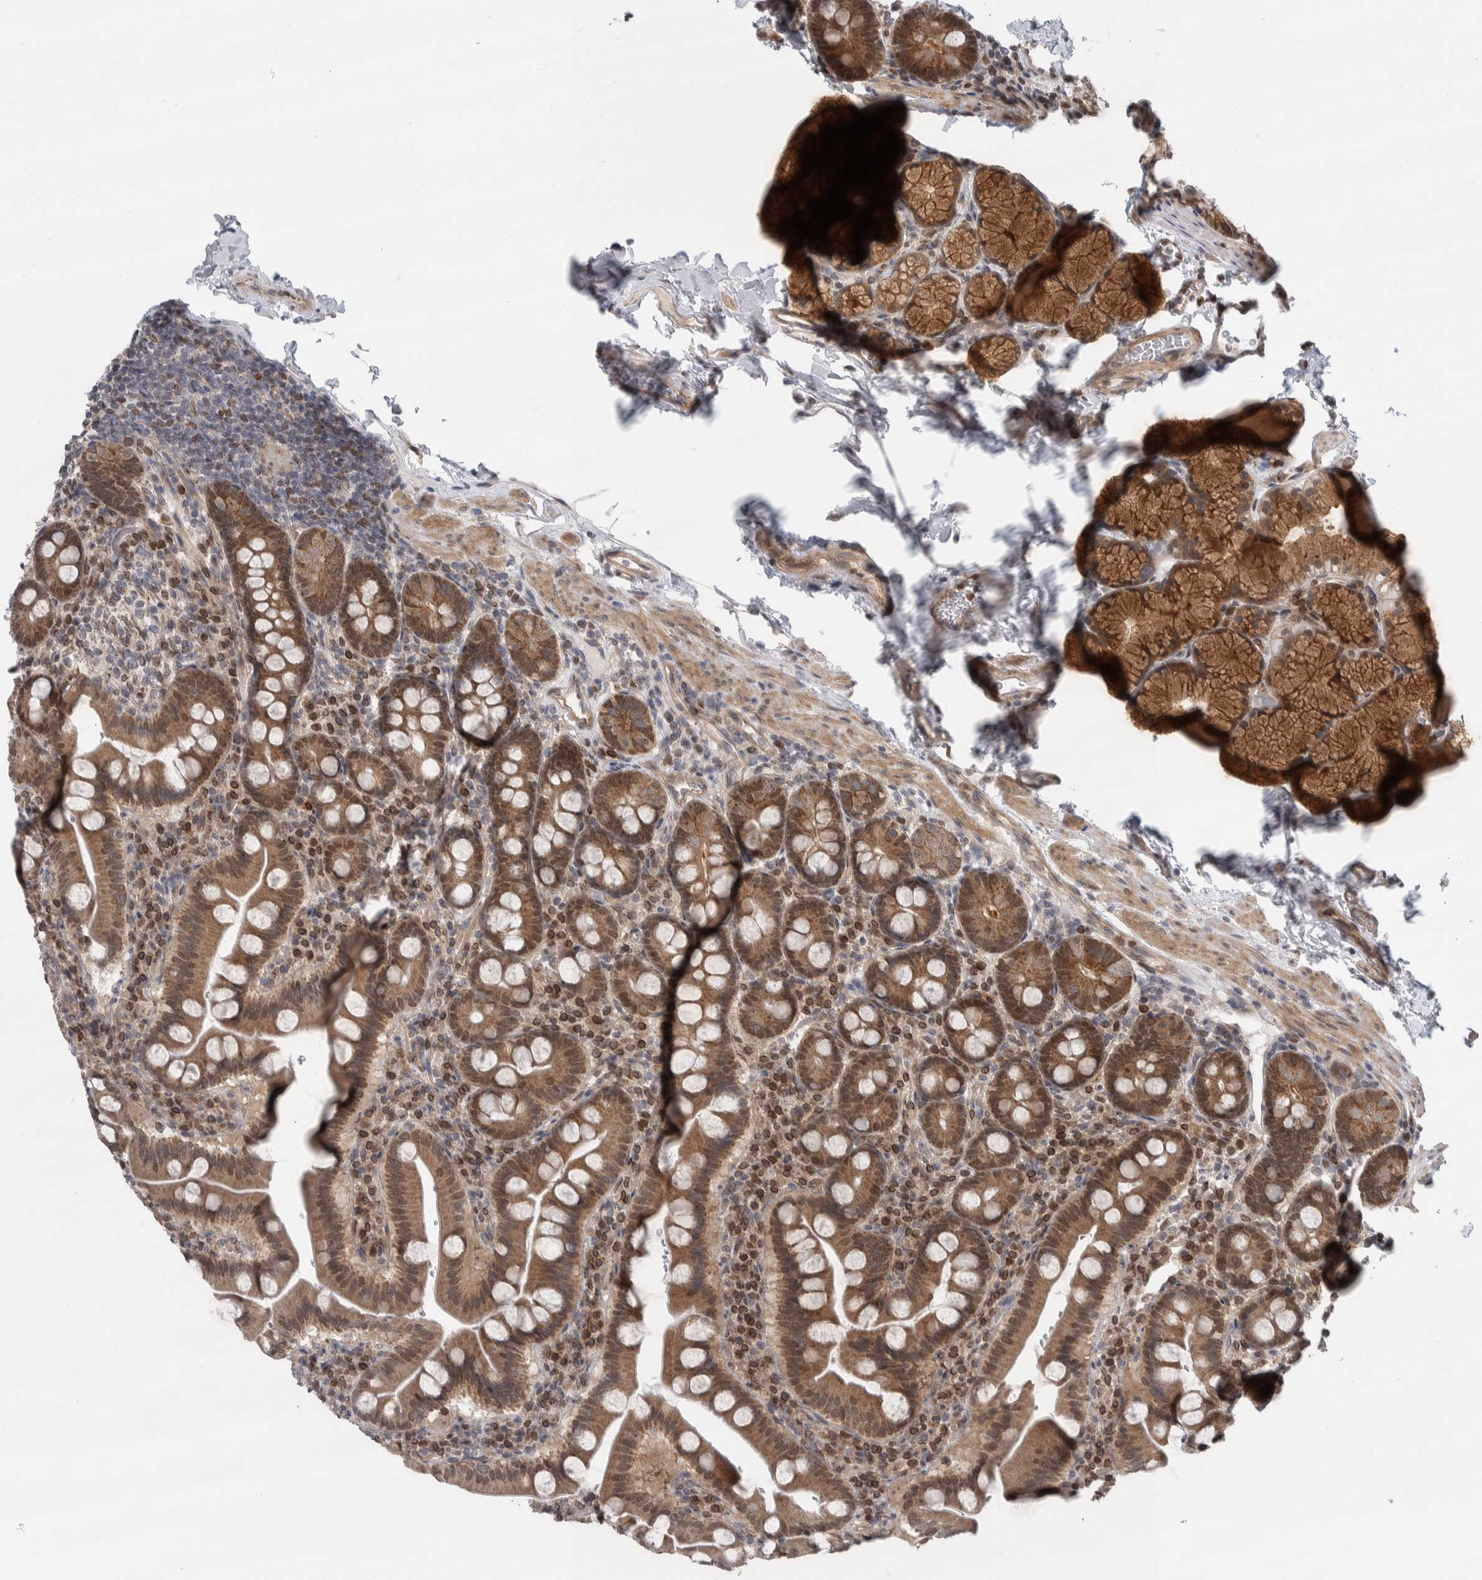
{"staining": {"intensity": "moderate", "quantity": ">75%", "location": "cytoplasmic/membranous,nuclear"}, "tissue": "duodenum", "cell_type": "Glandular cells", "image_type": "normal", "snomed": [{"axis": "morphology", "description": "Normal tissue, NOS"}, {"axis": "morphology", "description": "Adenocarcinoma, NOS"}, {"axis": "topography", "description": "Pancreas"}, {"axis": "topography", "description": "Duodenum"}], "caption": "Immunohistochemistry (IHC) (DAB) staining of benign duodenum demonstrates moderate cytoplasmic/membranous,nuclear protein staining in about >75% of glandular cells.", "gene": "CWC27", "patient": {"sex": "male", "age": 50}}